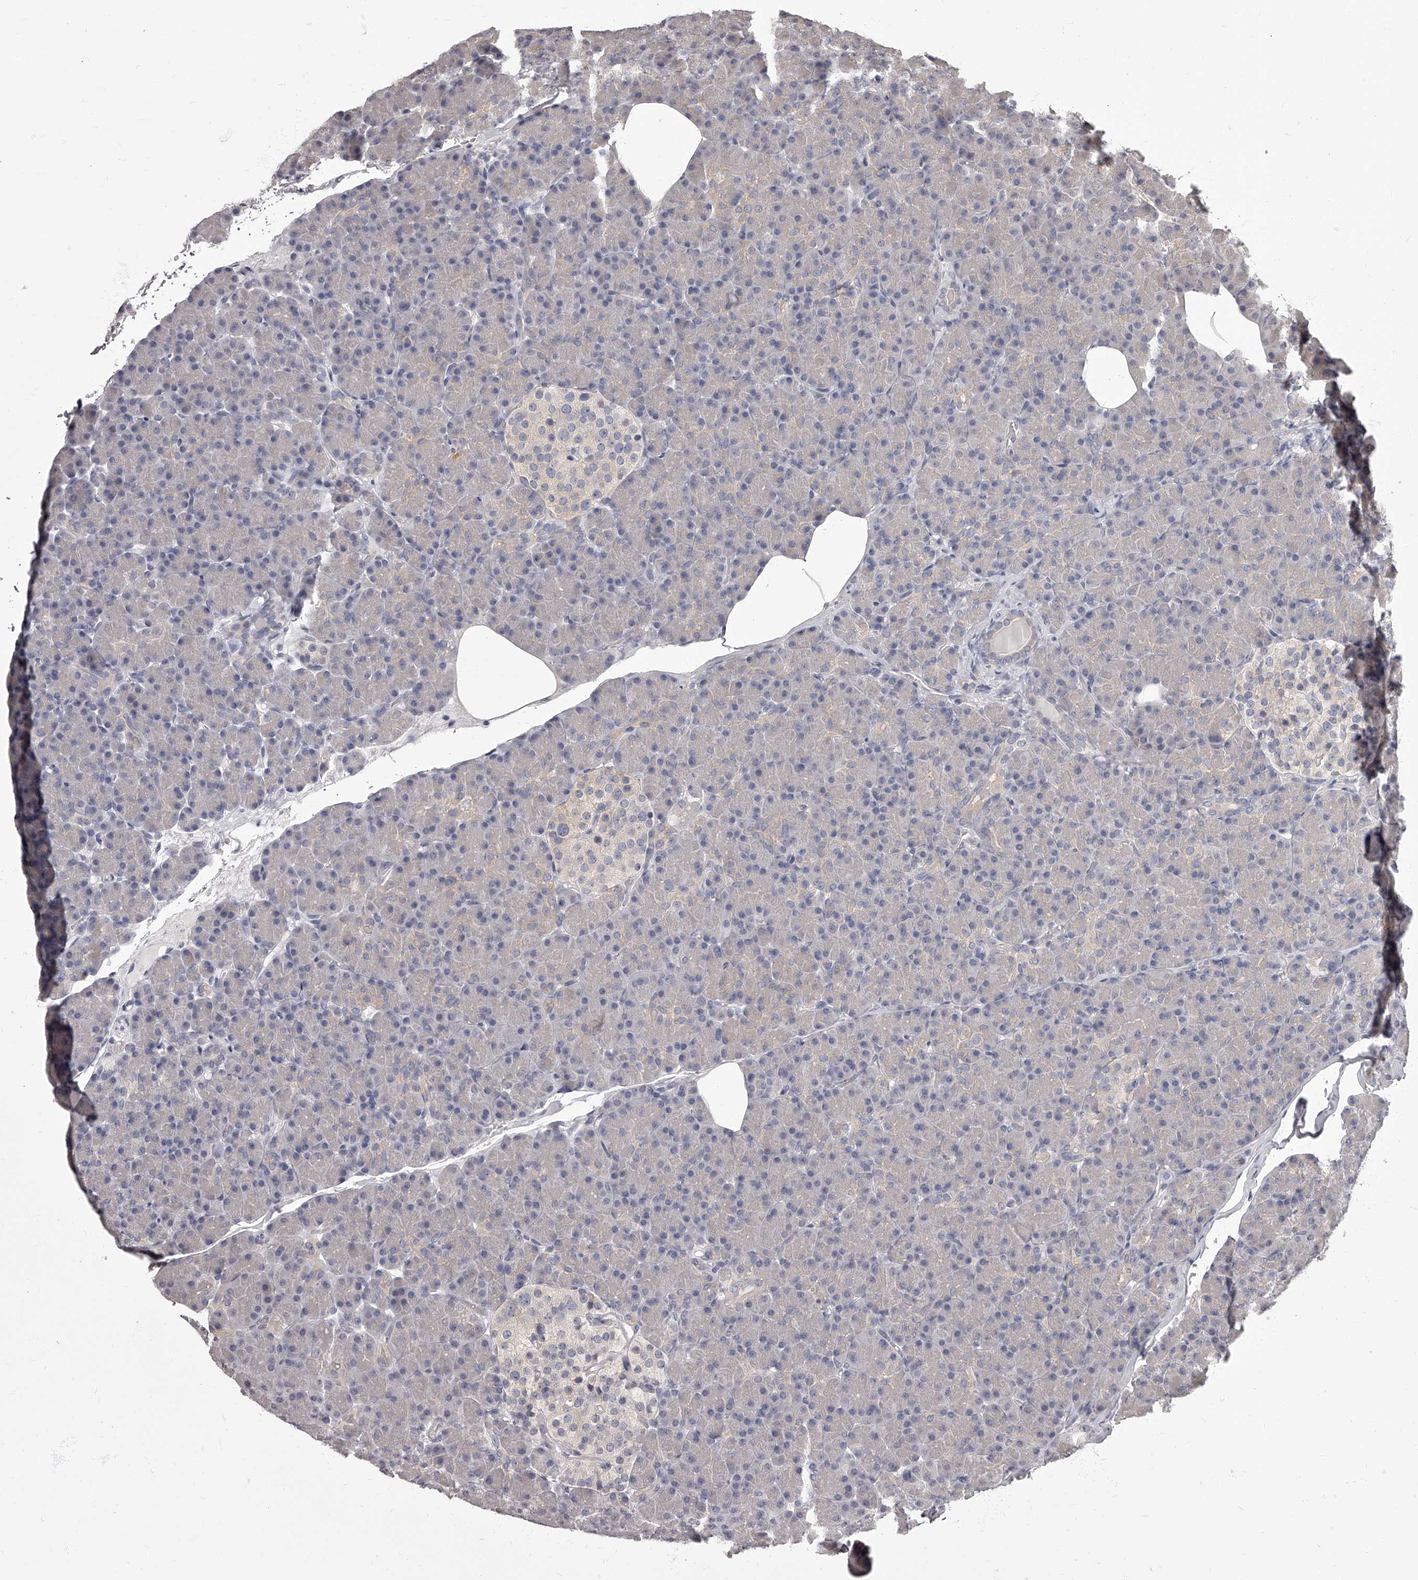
{"staining": {"intensity": "weak", "quantity": "<25%", "location": "cytoplasmic/membranous"}, "tissue": "pancreas", "cell_type": "Exocrine glandular cells", "image_type": "normal", "snomed": [{"axis": "morphology", "description": "Normal tissue, NOS"}, {"axis": "topography", "description": "Pancreas"}], "caption": "Immunohistochemistry (IHC) of benign human pancreas displays no staining in exocrine glandular cells.", "gene": "APEH", "patient": {"sex": "female", "age": 43}}